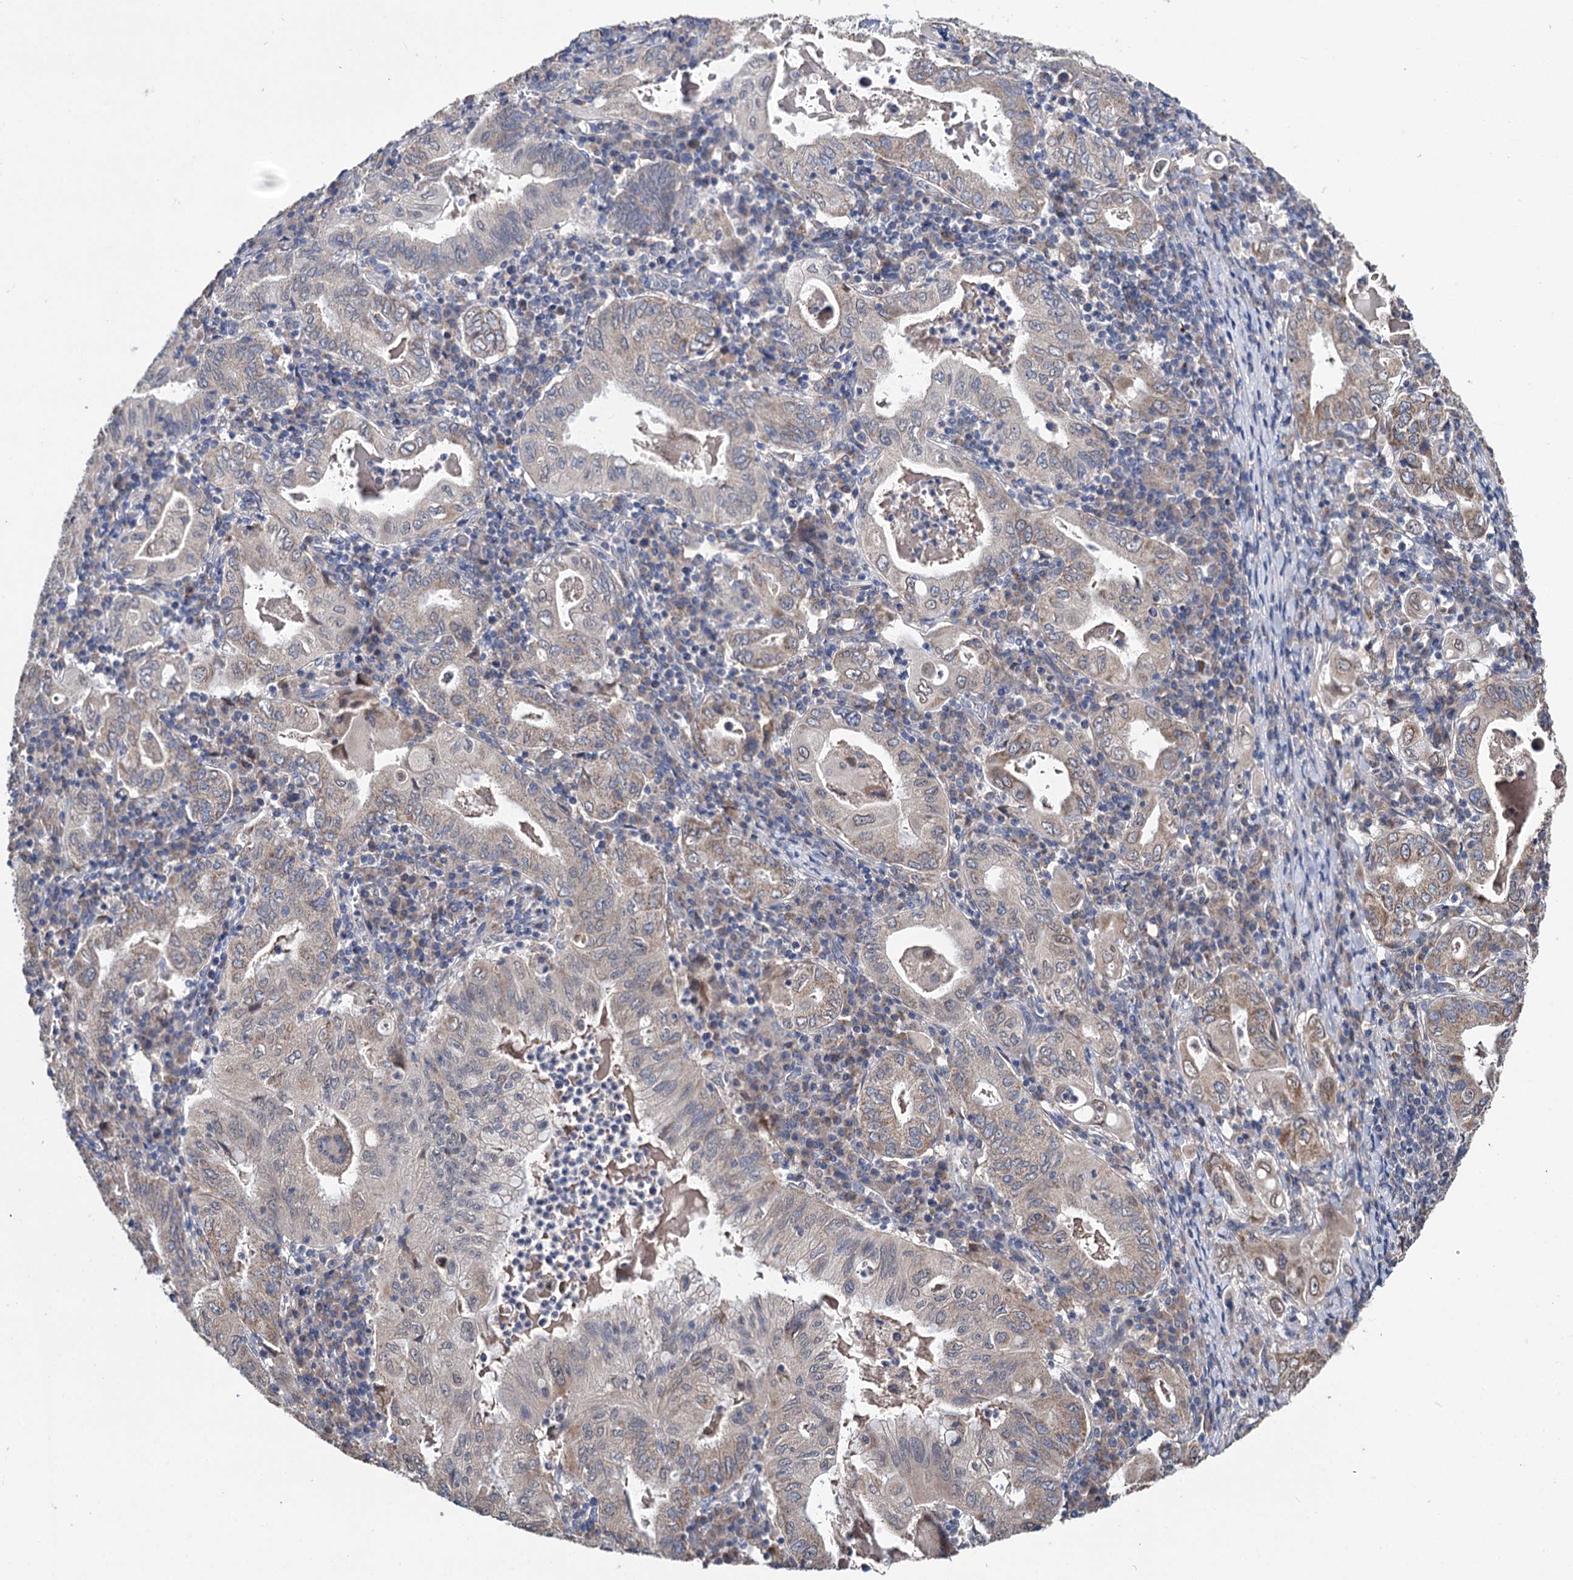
{"staining": {"intensity": "moderate", "quantity": "25%-75%", "location": "cytoplasmic/membranous"}, "tissue": "stomach cancer", "cell_type": "Tumor cells", "image_type": "cancer", "snomed": [{"axis": "morphology", "description": "Normal tissue, NOS"}, {"axis": "morphology", "description": "Adenocarcinoma, NOS"}, {"axis": "topography", "description": "Esophagus"}, {"axis": "topography", "description": "Stomach, upper"}, {"axis": "topography", "description": "Peripheral nerve tissue"}], "caption": "An IHC photomicrograph of neoplastic tissue is shown. Protein staining in brown labels moderate cytoplasmic/membranous positivity in stomach cancer within tumor cells.", "gene": "CLPB", "patient": {"sex": "male", "age": 62}}